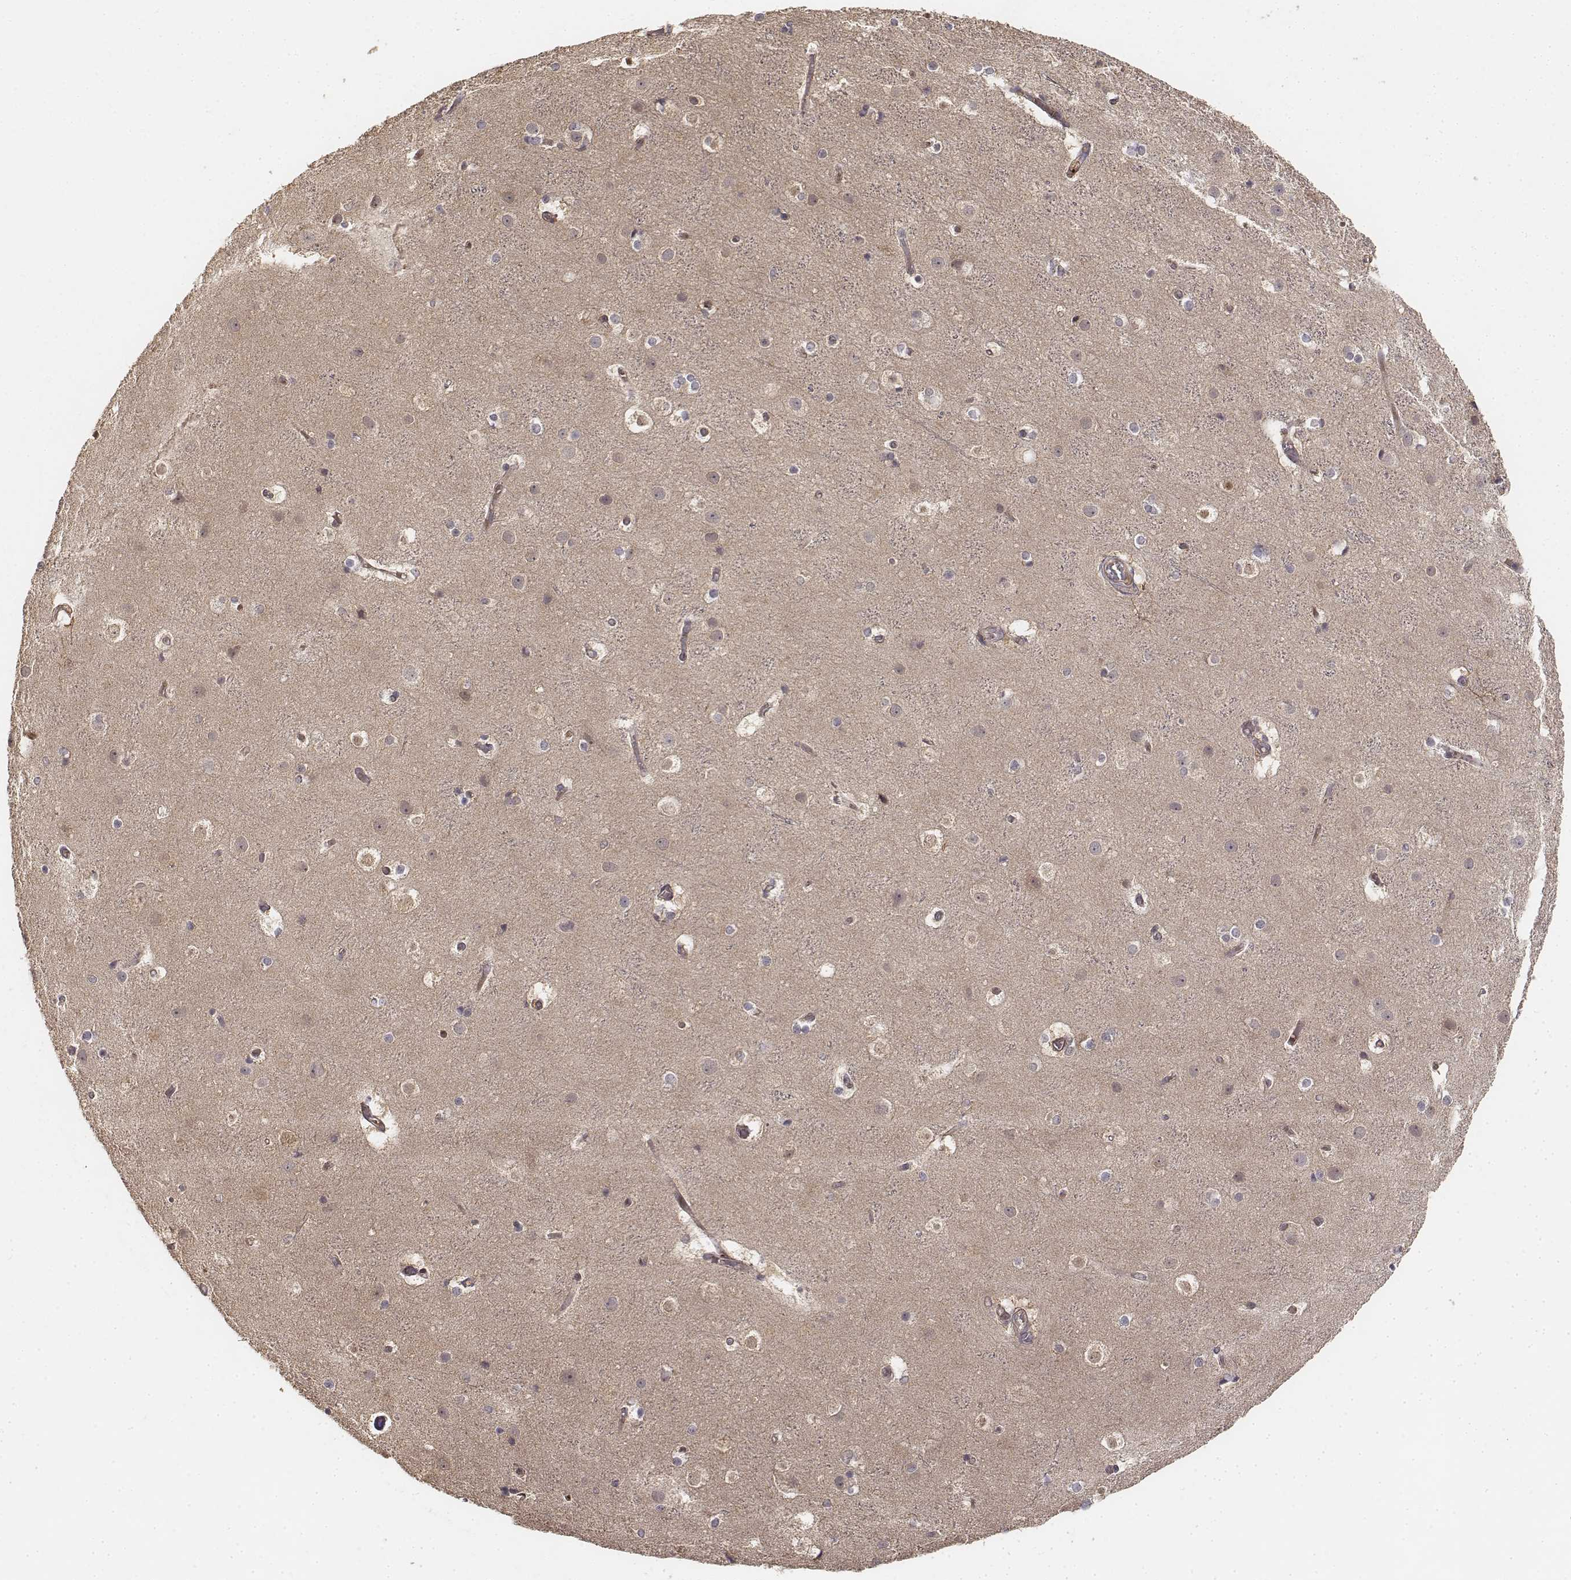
{"staining": {"intensity": "weak", "quantity": "25%-75%", "location": "cytoplasmic/membranous"}, "tissue": "cerebral cortex", "cell_type": "Endothelial cells", "image_type": "normal", "snomed": [{"axis": "morphology", "description": "Normal tissue, NOS"}, {"axis": "topography", "description": "Cerebral cortex"}], "caption": "A high-resolution micrograph shows immunohistochemistry staining of benign cerebral cortex, which exhibits weak cytoplasmic/membranous expression in about 25%-75% of endothelial cells.", "gene": "FBXO21", "patient": {"sex": "female", "age": 52}}